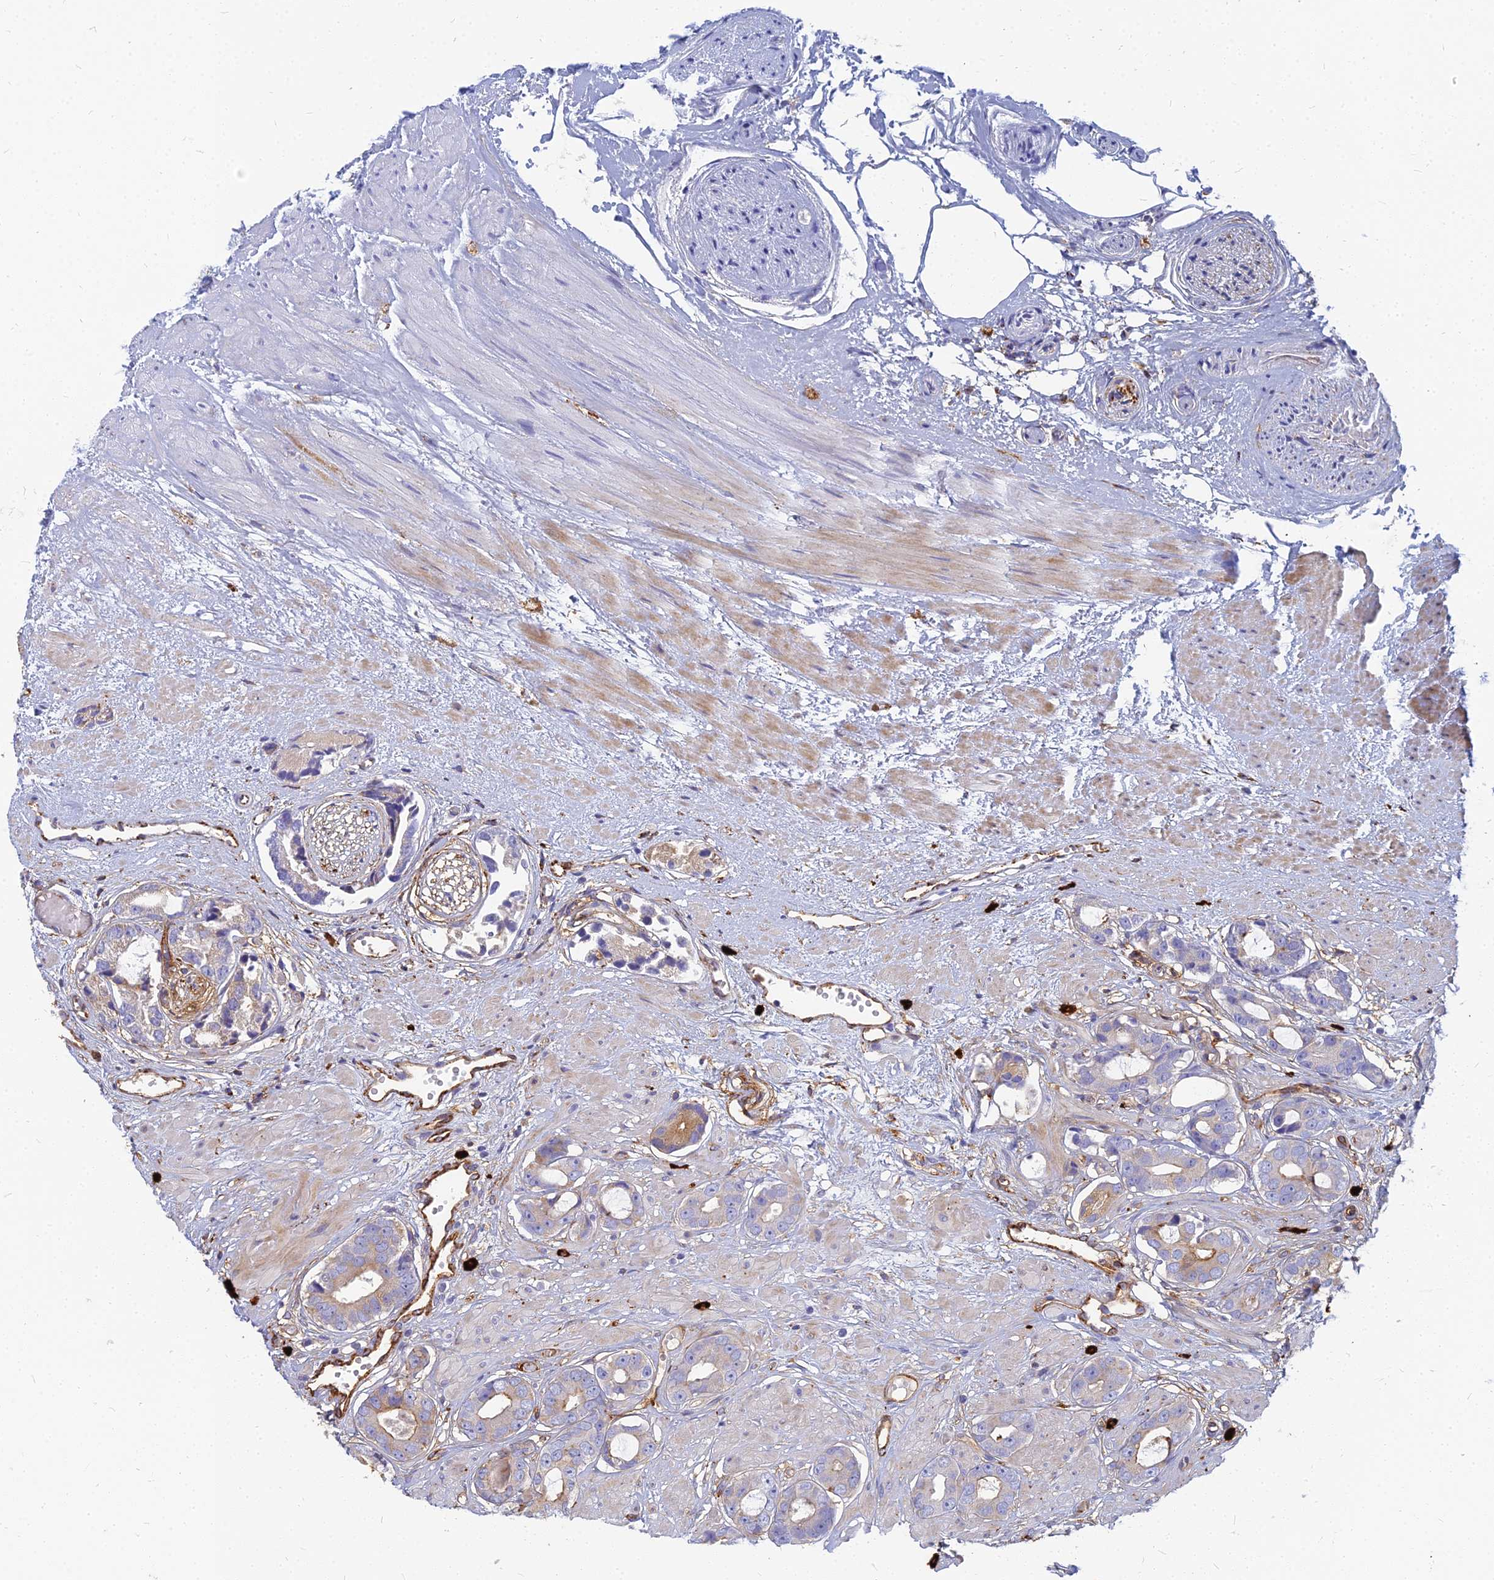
{"staining": {"intensity": "weak", "quantity": "25%-75%", "location": "cytoplasmic/membranous"}, "tissue": "prostate cancer", "cell_type": "Tumor cells", "image_type": "cancer", "snomed": [{"axis": "morphology", "description": "Adenocarcinoma, Low grade"}, {"axis": "topography", "description": "Prostate"}], "caption": "This is a histology image of immunohistochemistry (IHC) staining of prostate cancer (adenocarcinoma (low-grade)), which shows weak staining in the cytoplasmic/membranous of tumor cells.", "gene": "VAT1", "patient": {"sex": "male", "age": 64}}